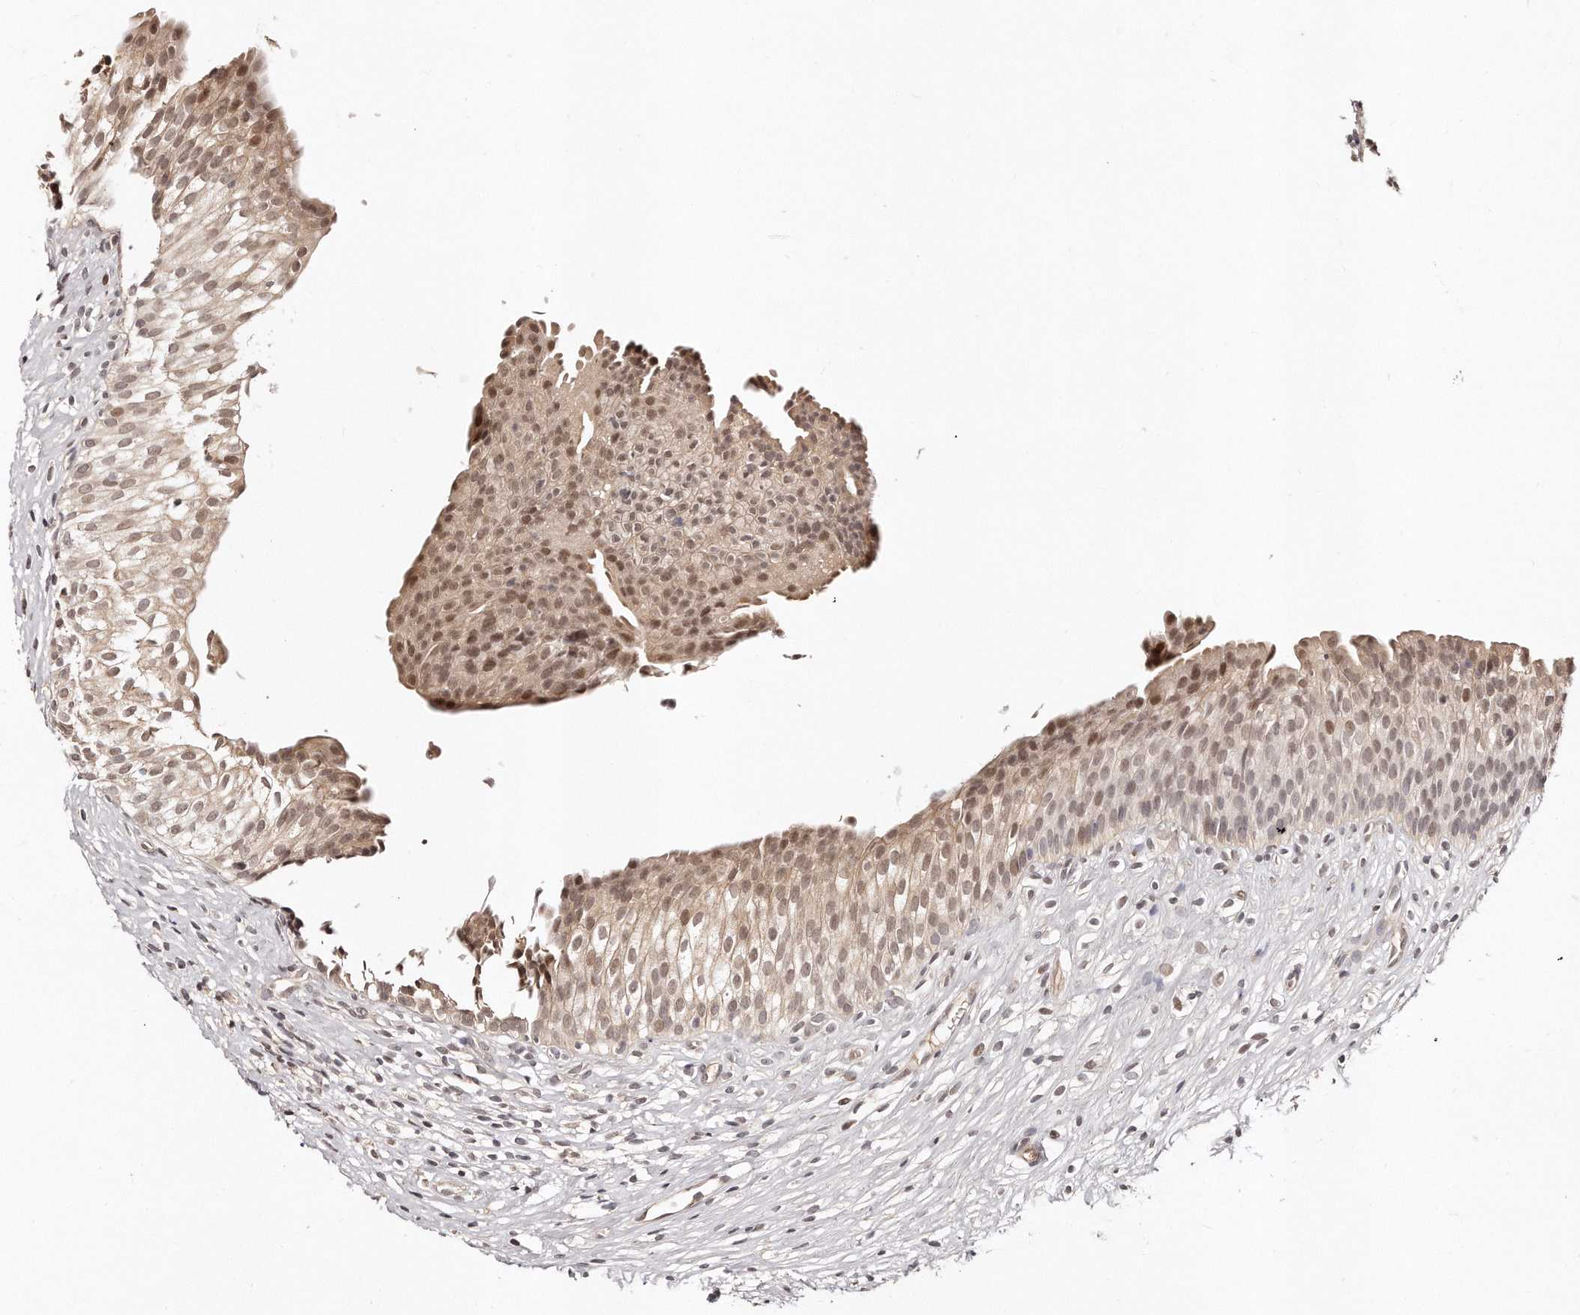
{"staining": {"intensity": "moderate", "quantity": "25%-75%", "location": "cytoplasmic/membranous,nuclear"}, "tissue": "urinary bladder", "cell_type": "Urothelial cells", "image_type": "normal", "snomed": [{"axis": "morphology", "description": "Normal tissue, NOS"}, {"axis": "topography", "description": "Urinary bladder"}], "caption": "Protein expression analysis of normal human urinary bladder reveals moderate cytoplasmic/membranous,nuclear staining in approximately 25%-75% of urothelial cells. The protein is shown in brown color, while the nuclei are stained blue.", "gene": "SOX4", "patient": {"sex": "male", "age": 1}}